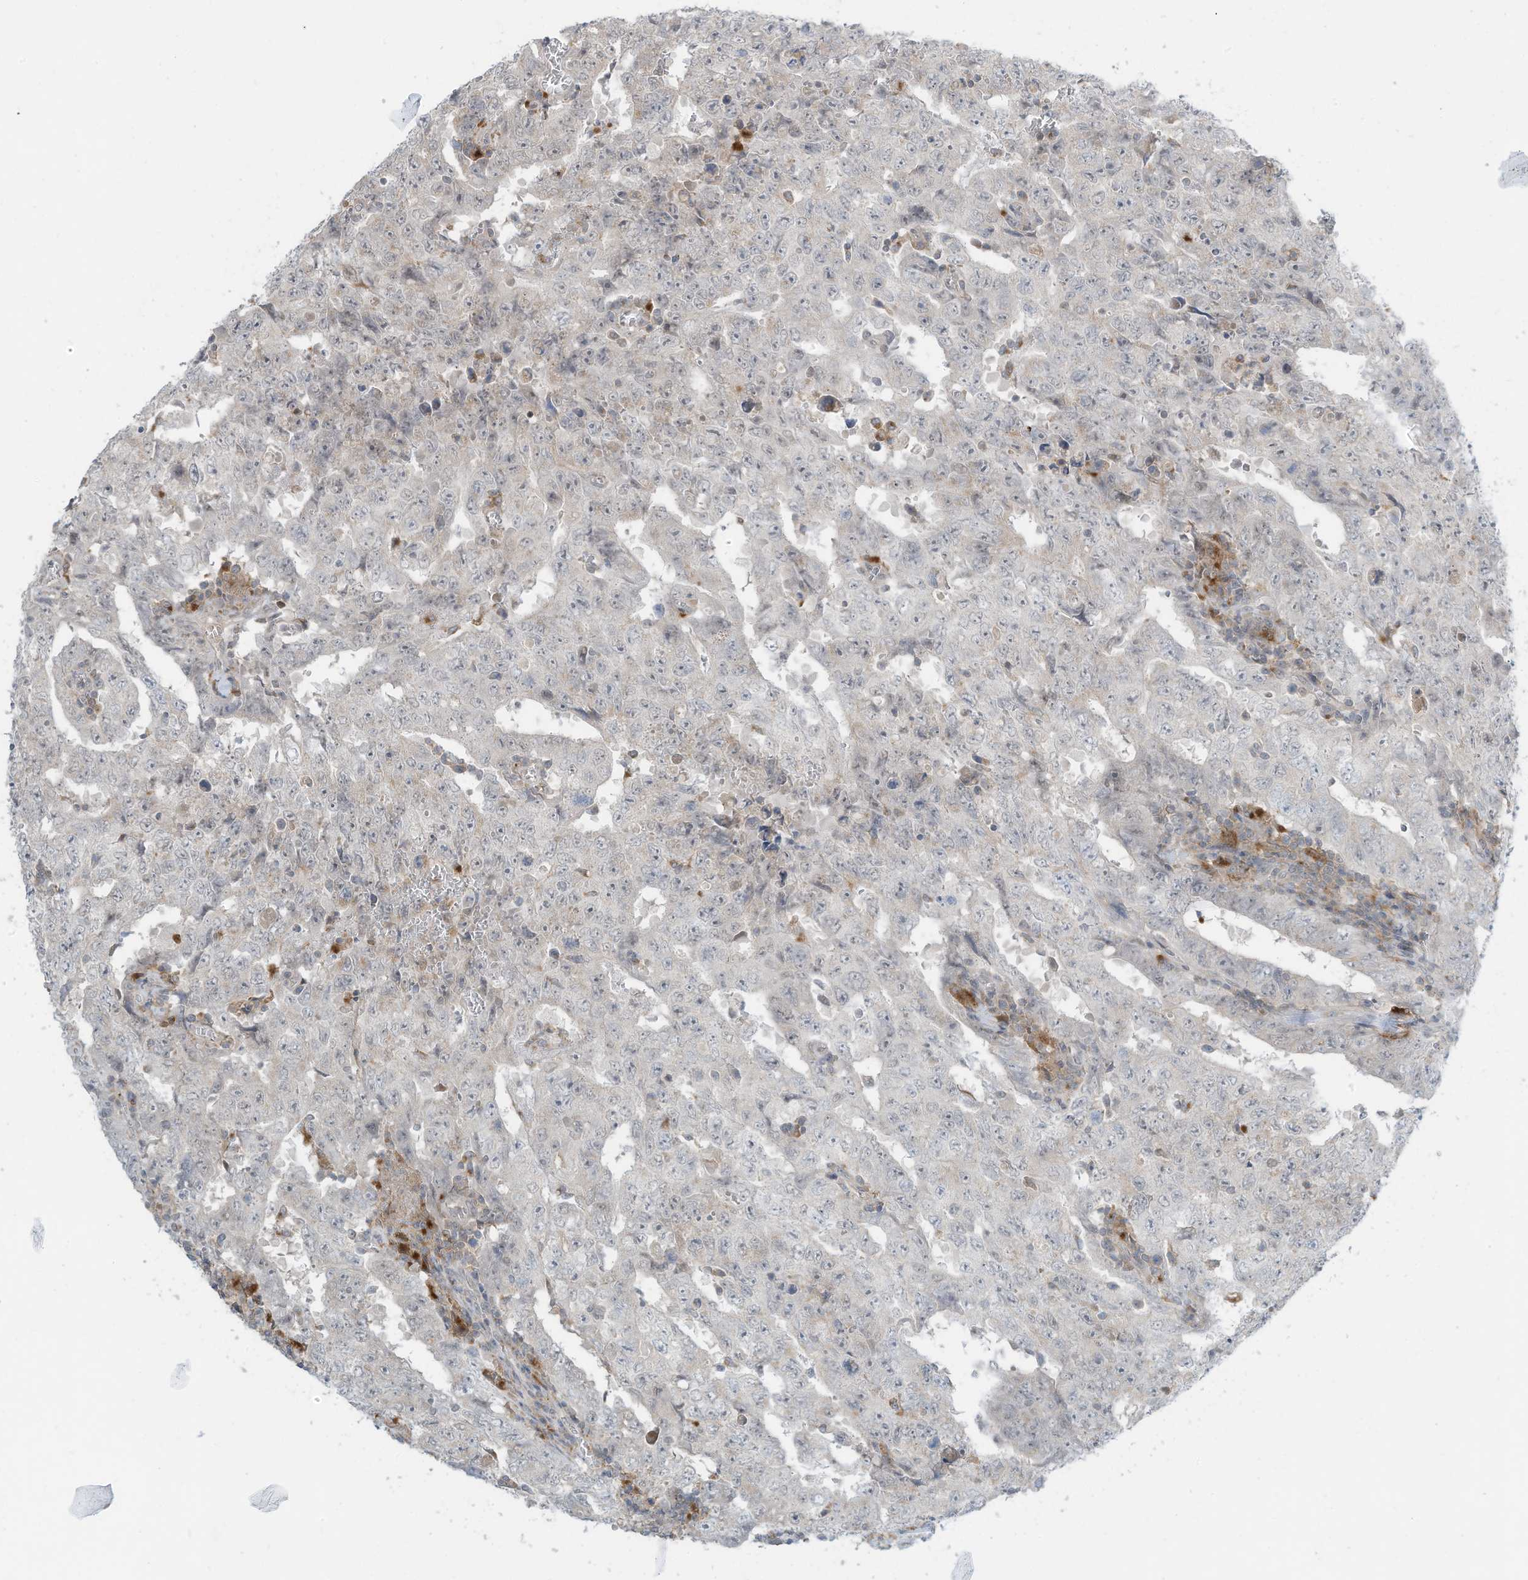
{"staining": {"intensity": "negative", "quantity": "none", "location": "none"}, "tissue": "testis cancer", "cell_type": "Tumor cells", "image_type": "cancer", "snomed": [{"axis": "morphology", "description": "Carcinoma, Embryonal, NOS"}, {"axis": "topography", "description": "Testis"}], "caption": "IHC of testis embryonal carcinoma demonstrates no expression in tumor cells.", "gene": "DZIP3", "patient": {"sex": "male", "age": 26}}